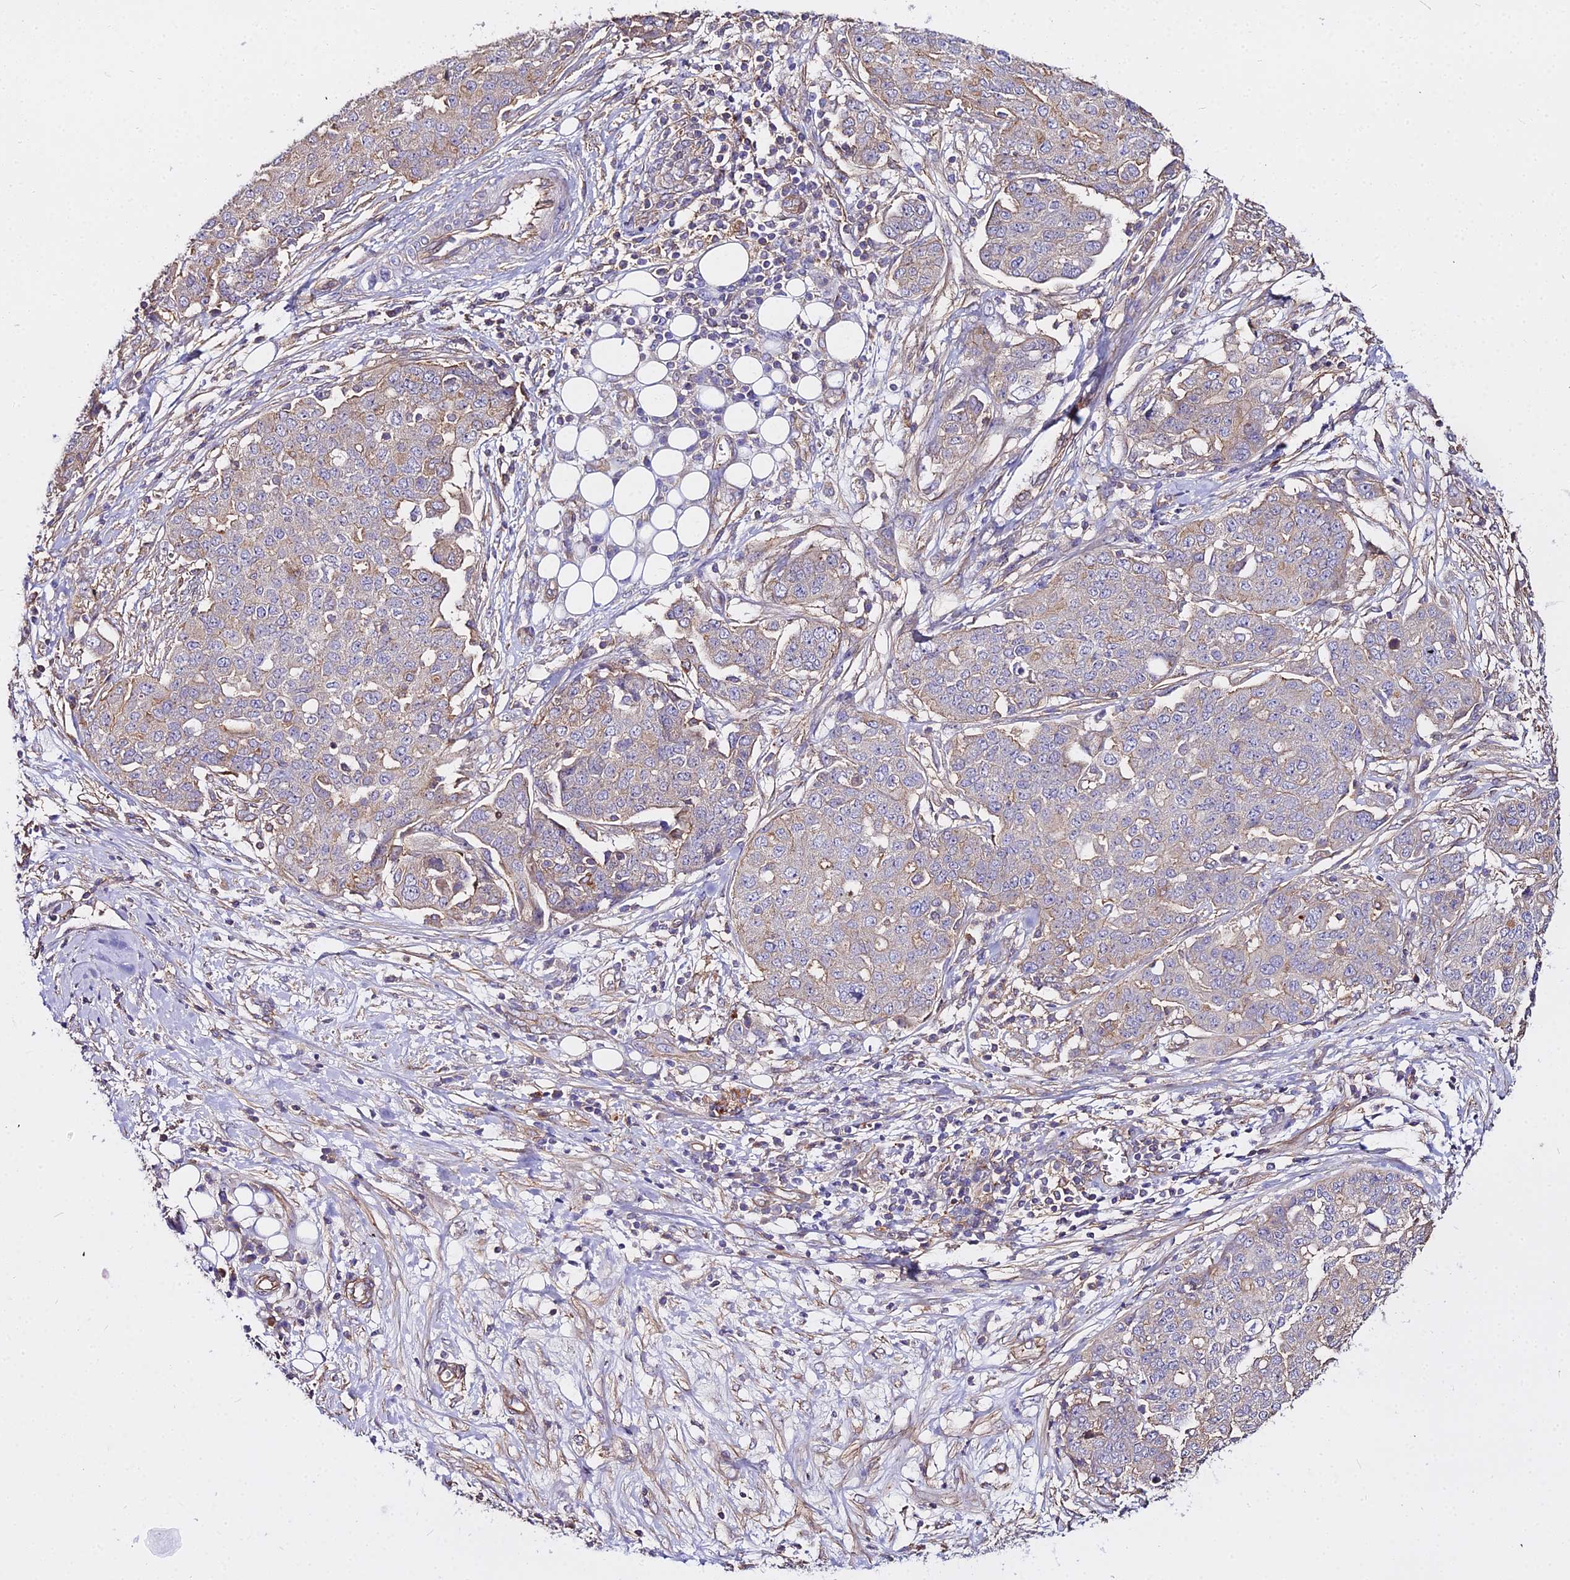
{"staining": {"intensity": "negative", "quantity": "none", "location": "none"}, "tissue": "ovarian cancer", "cell_type": "Tumor cells", "image_type": "cancer", "snomed": [{"axis": "morphology", "description": "Cystadenocarcinoma, serous, NOS"}, {"axis": "topography", "description": "Soft tissue"}, {"axis": "topography", "description": "Ovary"}], "caption": "The histopathology image displays no staining of tumor cells in ovarian cancer (serous cystadenocarcinoma).", "gene": "GLYAT", "patient": {"sex": "female", "age": 57}}